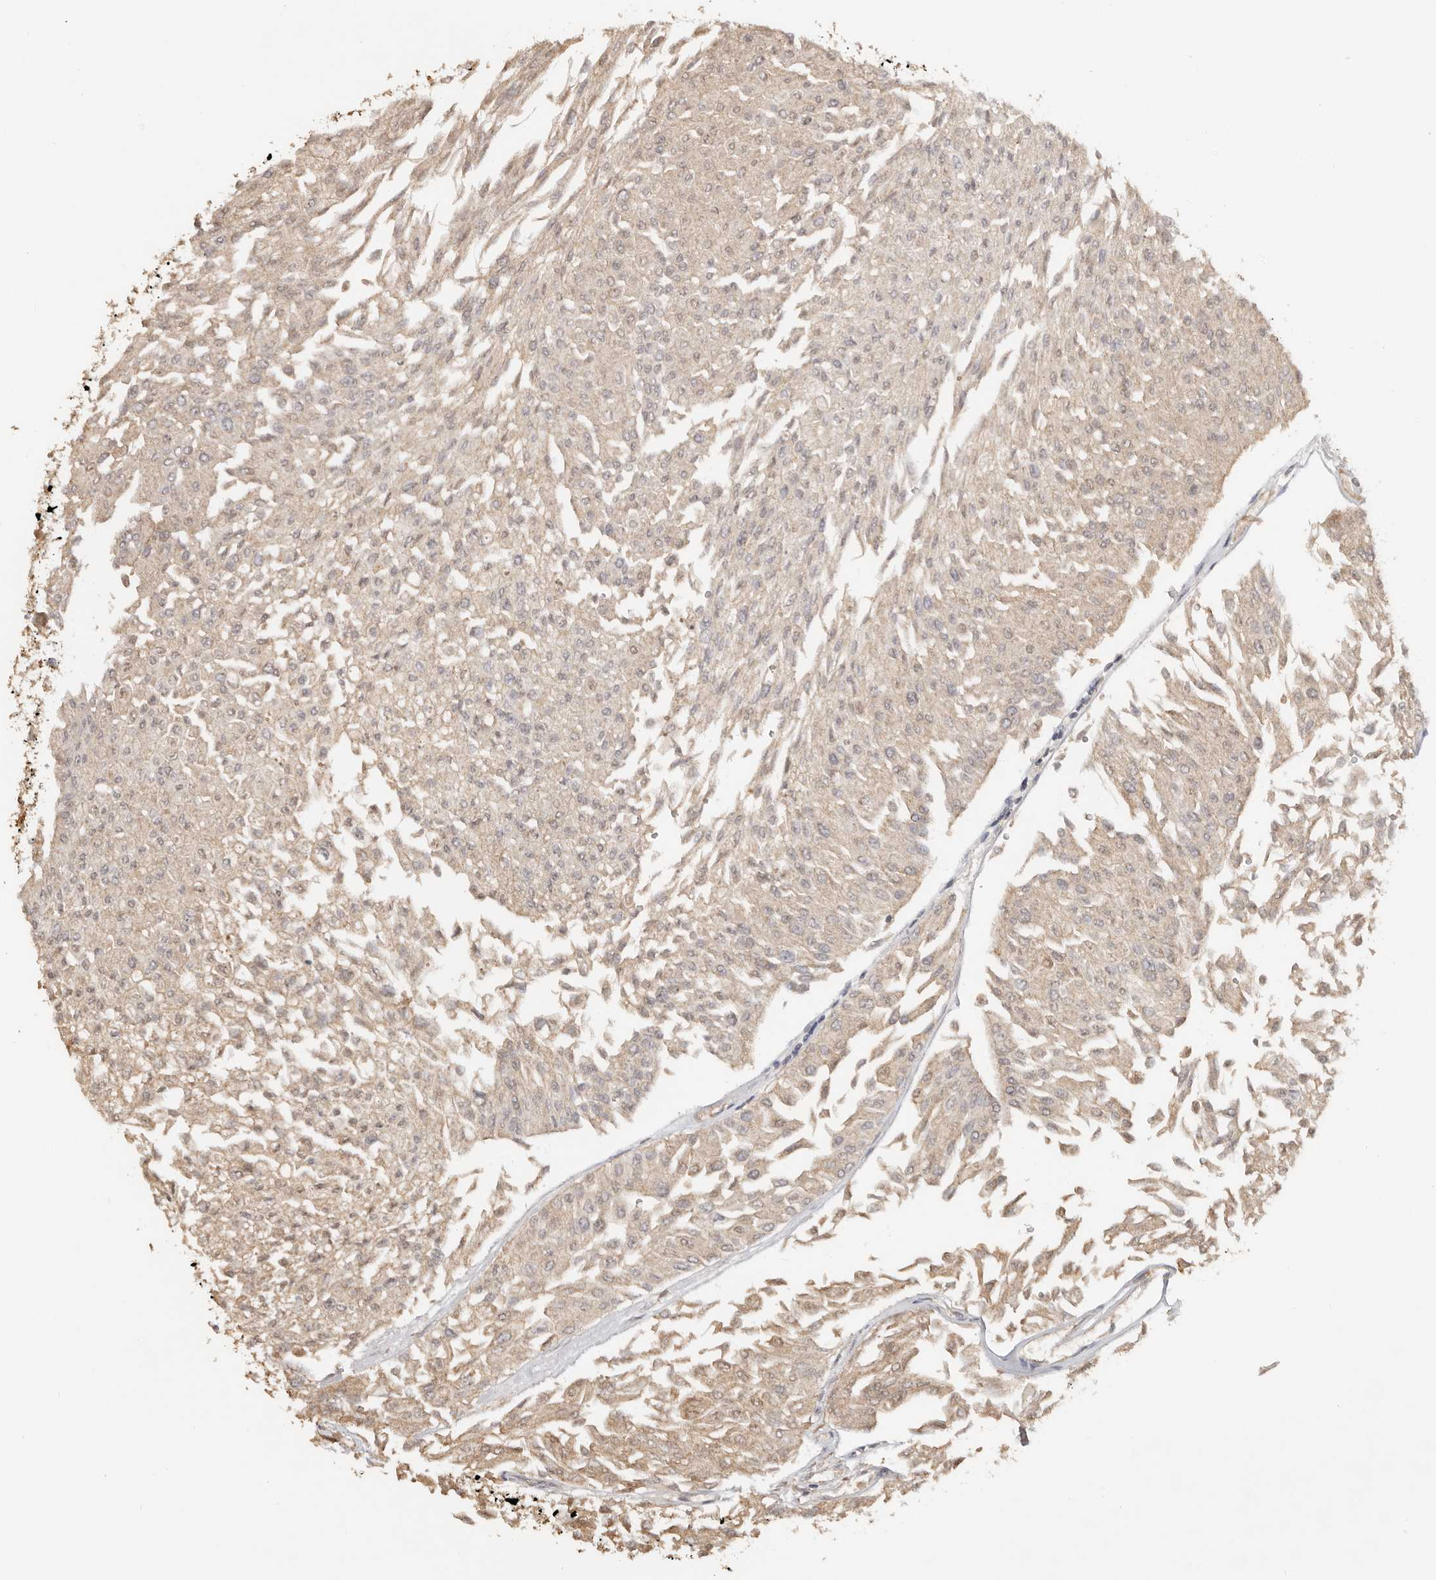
{"staining": {"intensity": "weak", "quantity": ">75%", "location": "cytoplasmic/membranous"}, "tissue": "urothelial cancer", "cell_type": "Tumor cells", "image_type": "cancer", "snomed": [{"axis": "morphology", "description": "Urothelial carcinoma, Low grade"}, {"axis": "topography", "description": "Urinary bladder"}], "caption": "Human urothelial cancer stained with a protein marker demonstrates weak staining in tumor cells.", "gene": "SEC14L1", "patient": {"sex": "male", "age": 67}}